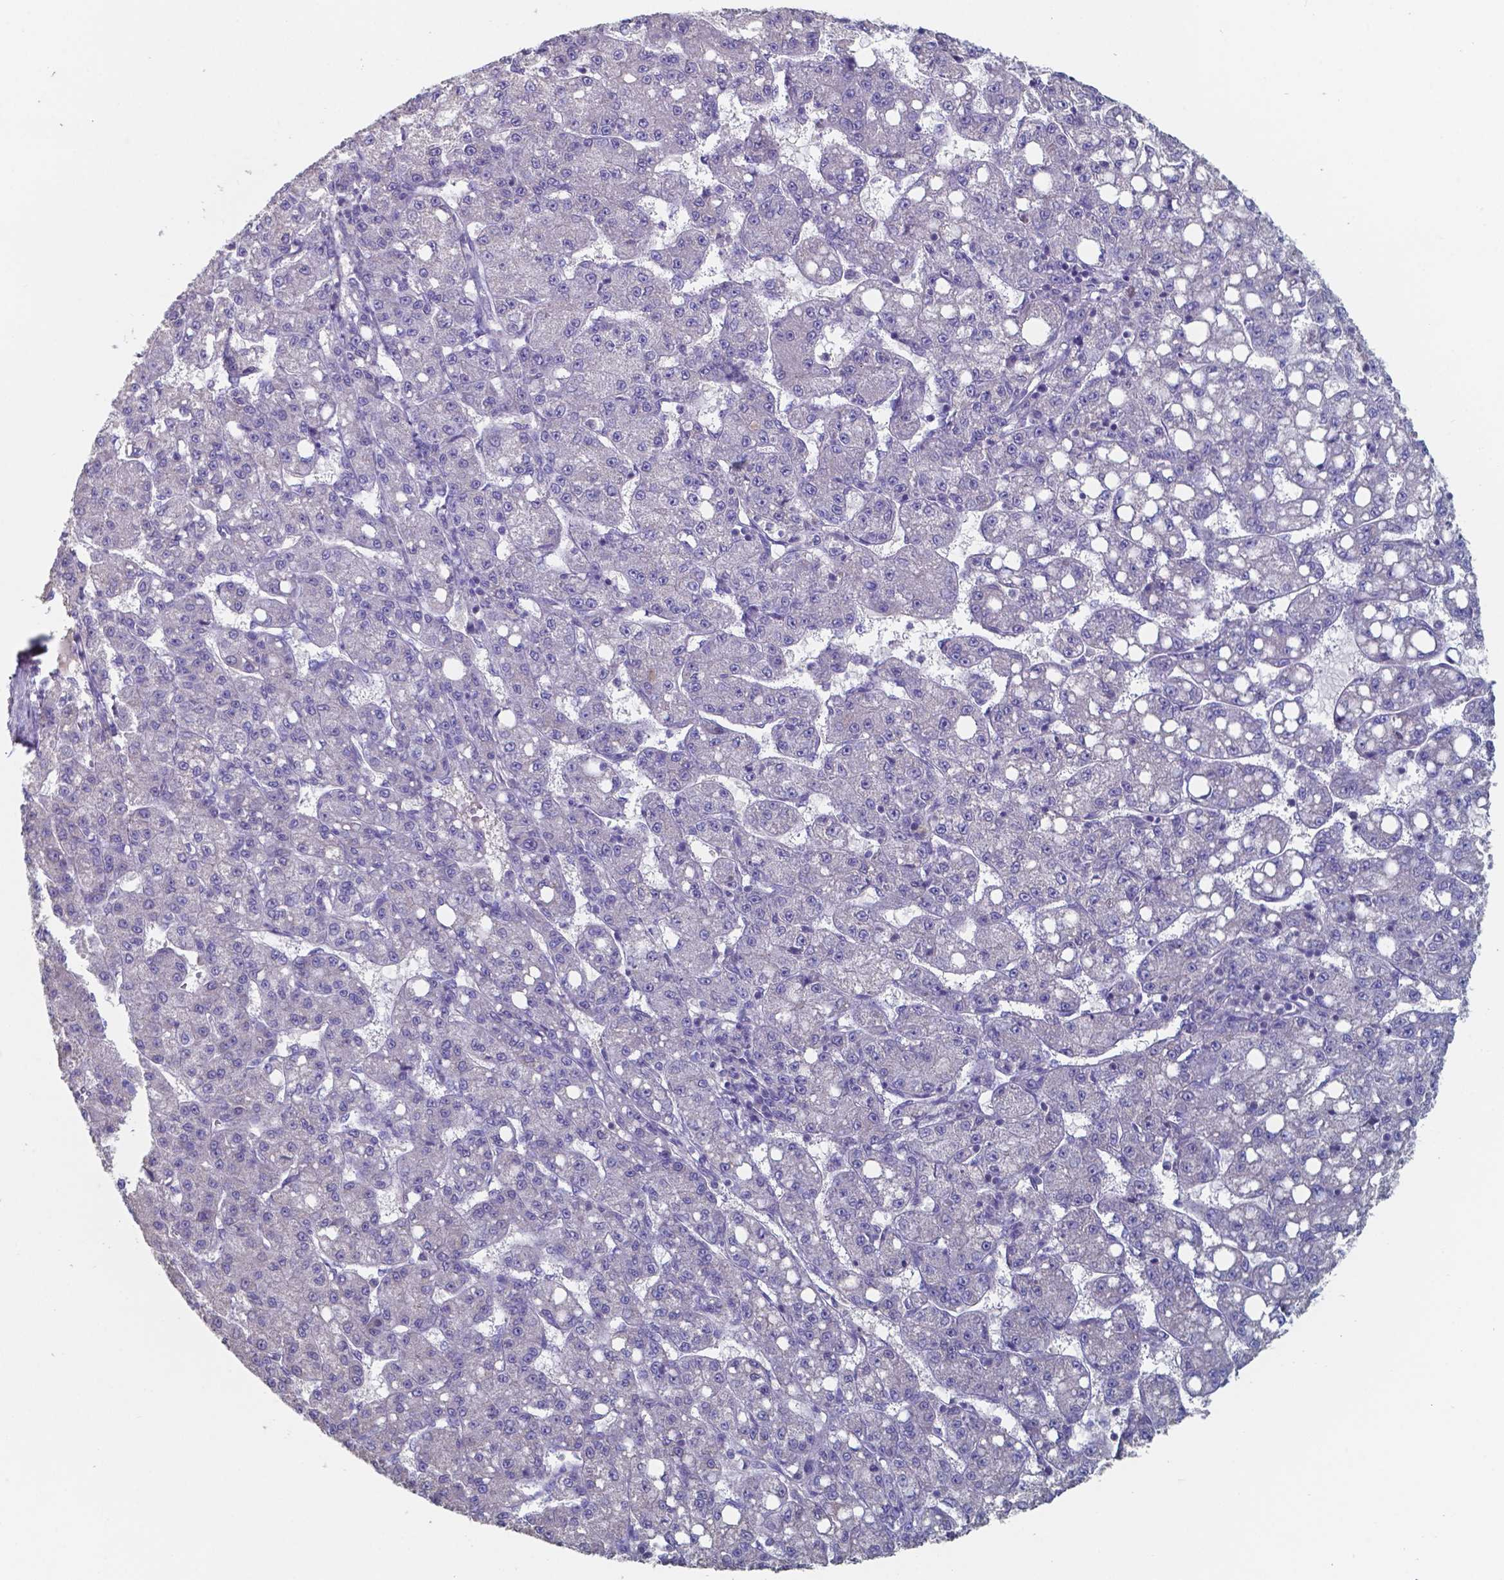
{"staining": {"intensity": "negative", "quantity": "none", "location": "none"}, "tissue": "liver cancer", "cell_type": "Tumor cells", "image_type": "cancer", "snomed": [{"axis": "morphology", "description": "Carcinoma, Hepatocellular, NOS"}, {"axis": "topography", "description": "Liver"}], "caption": "Immunohistochemistry micrograph of liver cancer stained for a protein (brown), which exhibits no positivity in tumor cells.", "gene": "FOXJ1", "patient": {"sex": "female", "age": 65}}